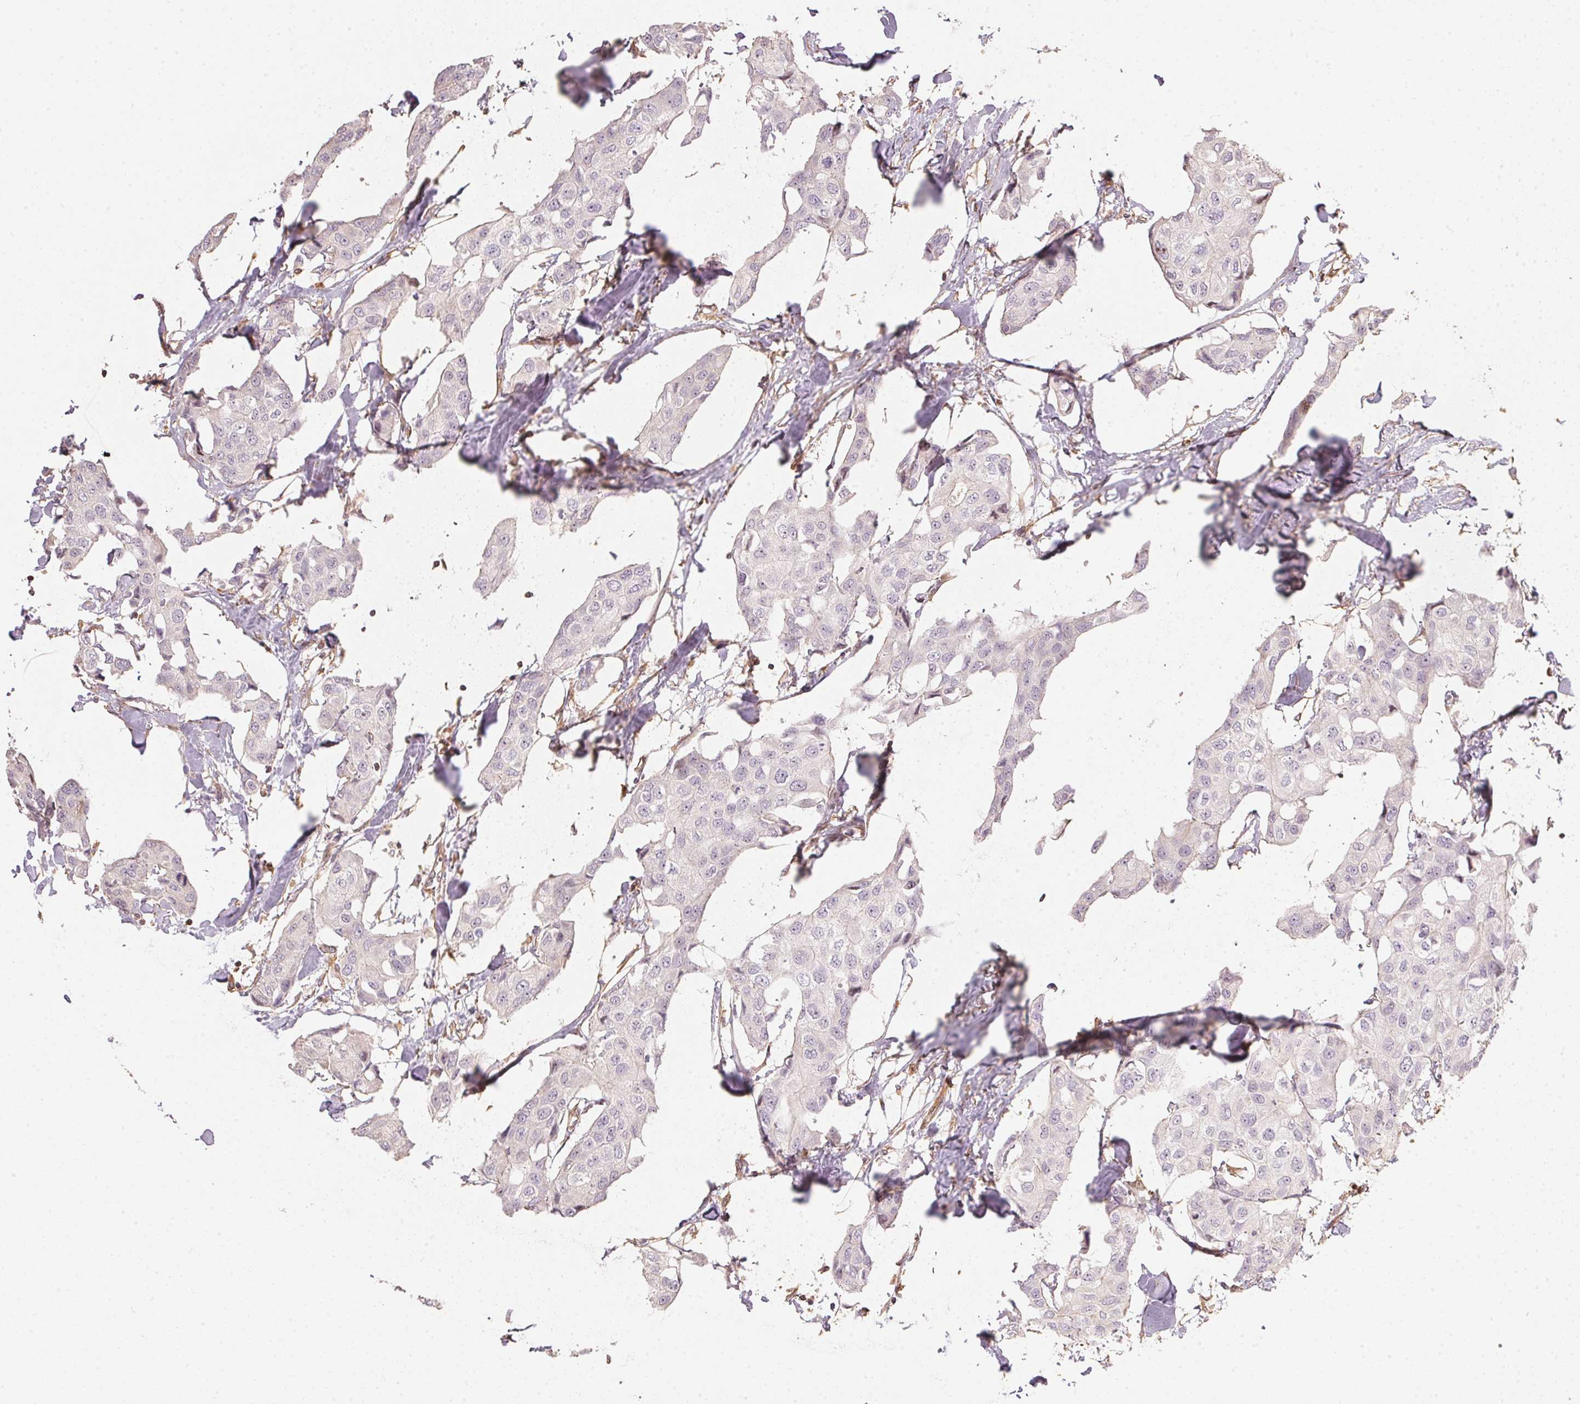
{"staining": {"intensity": "negative", "quantity": "none", "location": "none"}, "tissue": "breast cancer", "cell_type": "Tumor cells", "image_type": "cancer", "snomed": [{"axis": "morphology", "description": "Duct carcinoma"}, {"axis": "topography", "description": "Breast"}], "caption": "Tumor cells are negative for protein expression in human intraductal carcinoma (breast).", "gene": "FOXR2", "patient": {"sex": "female", "age": 80}}